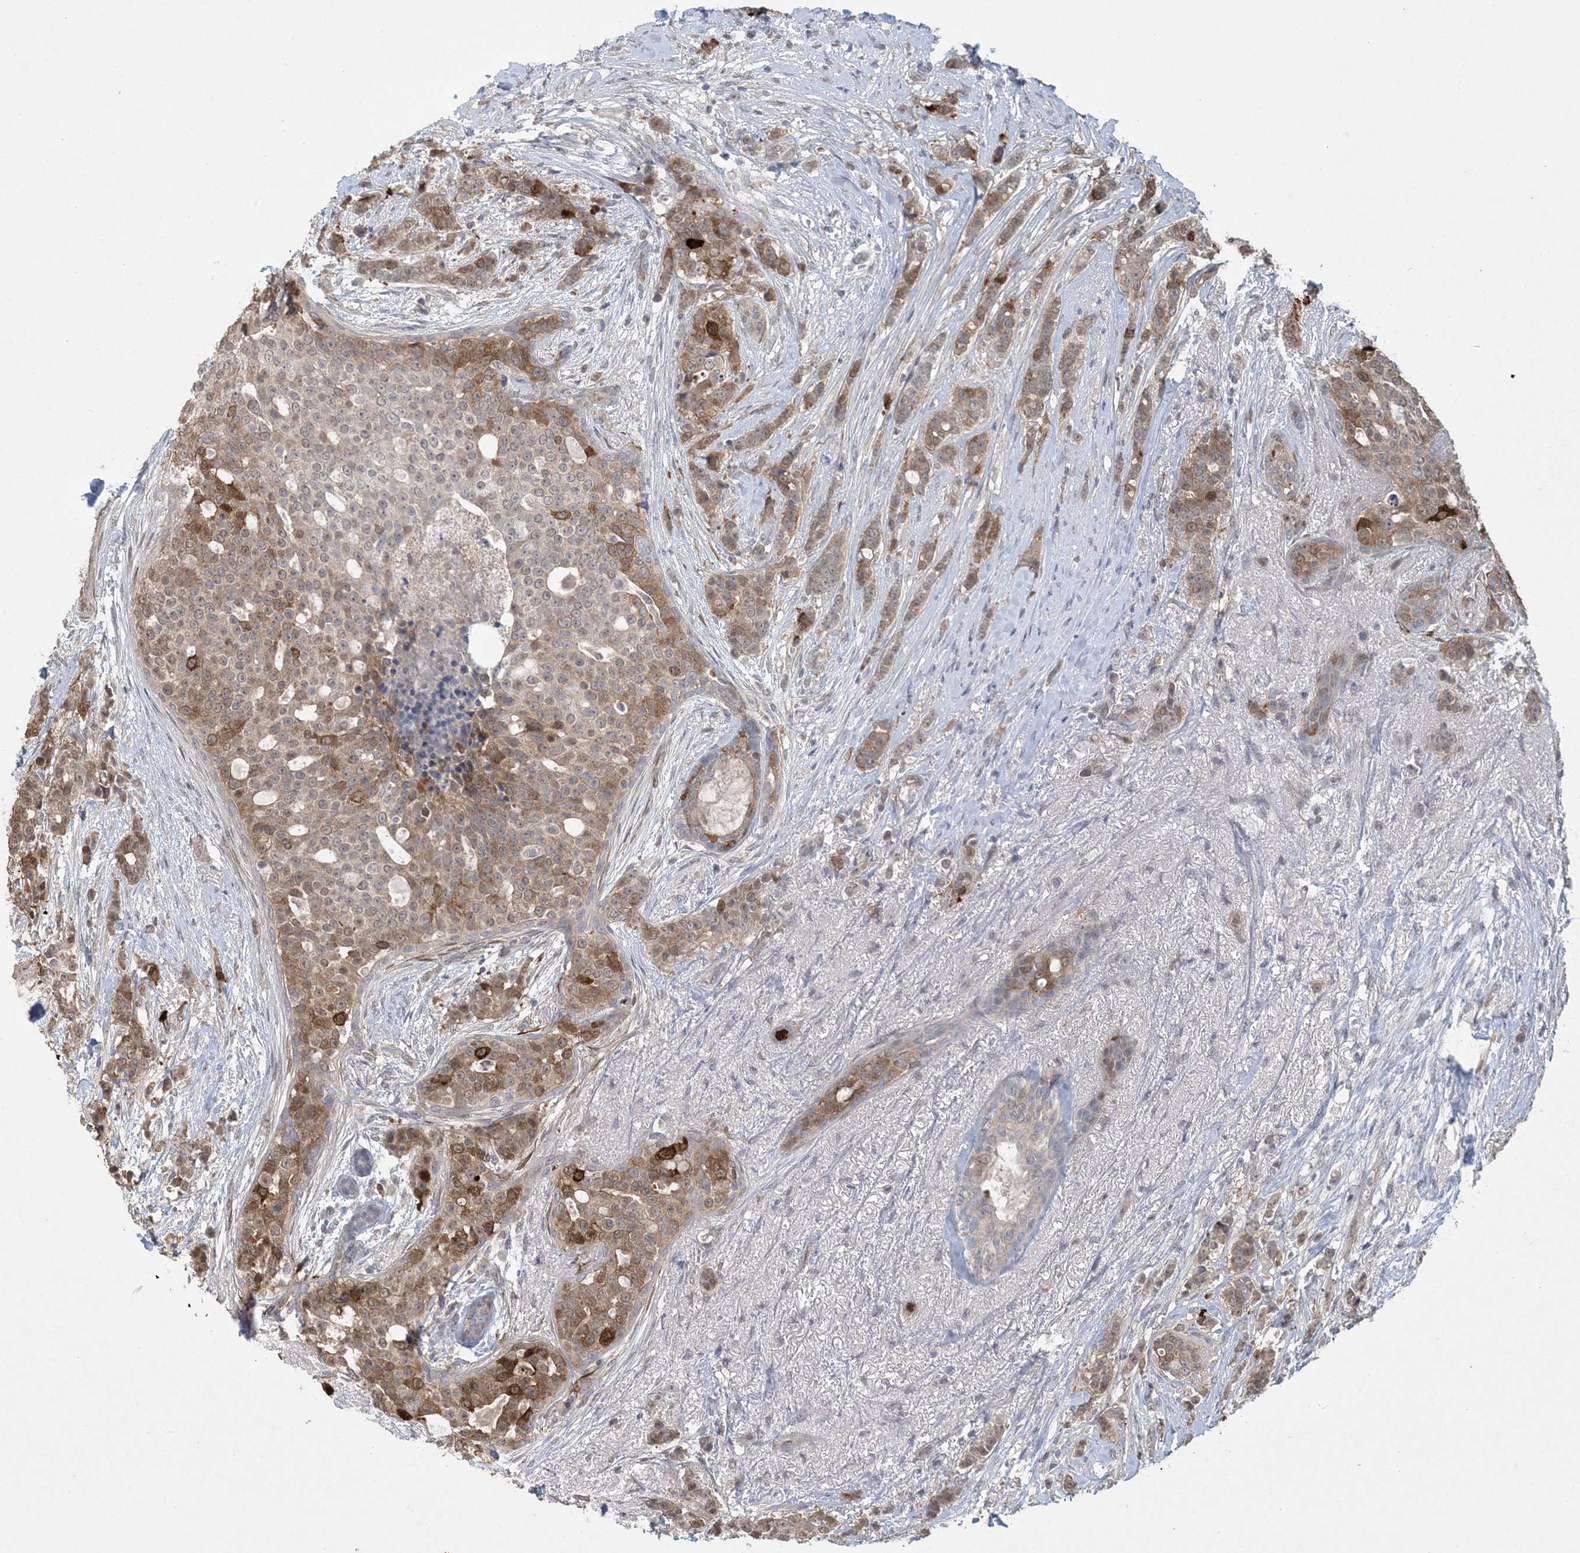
{"staining": {"intensity": "moderate", "quantity": ">75%", "location": "cytoplasmic/membranous"}, "tissue": "breast cancer", "cell_type": "Tumor cells", "image_type": "cancer", "snomed": [{"axis": "morphology", "description": "Lobular carcinoma"}, {"axis": "topography", "description": "Breast"}], "caption": "Moderate cytoplasmic/membranous positivity is appreciated in approximately >75% of tumor cells in lobular carcinoma (breast).", "gene": "HMGCS1", "patient": {"sex": "female", "age": 51}}